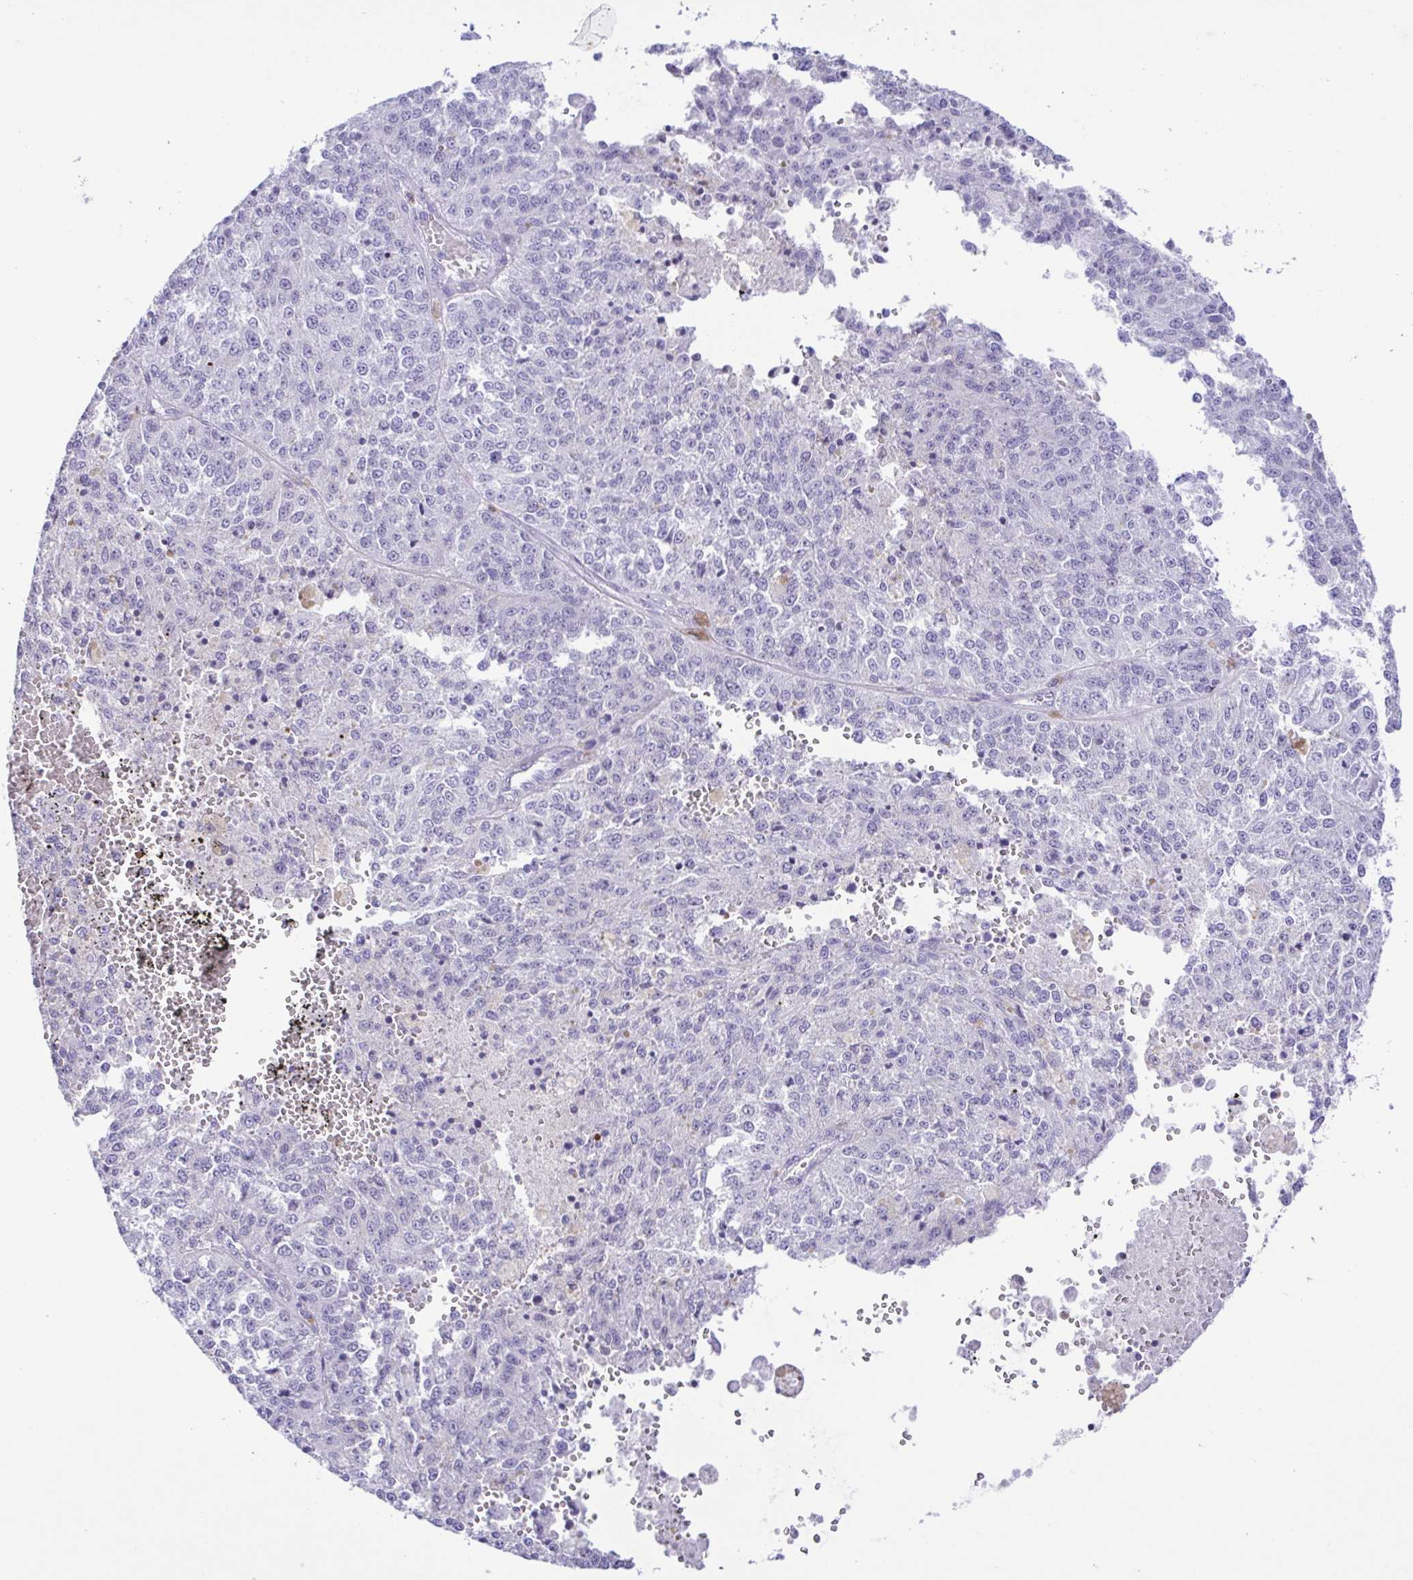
{"staining": {"intensity": "negative", "quantity": "none", "location": "none"}, "tissue": "melanoma", "cell_type": "Tumor cells", "image_type": "cancer", "snomed": [{"axis": "morphology", "description": "Malignant melanoma, Metastatic site"}, {"axis": "topography", "description": "Lymph node"}], "caption": "Tumor cells are negative for brown protein staining in melanoma.", "gene": "GPR17", "patient": {"sex": "female", "age": 64}}